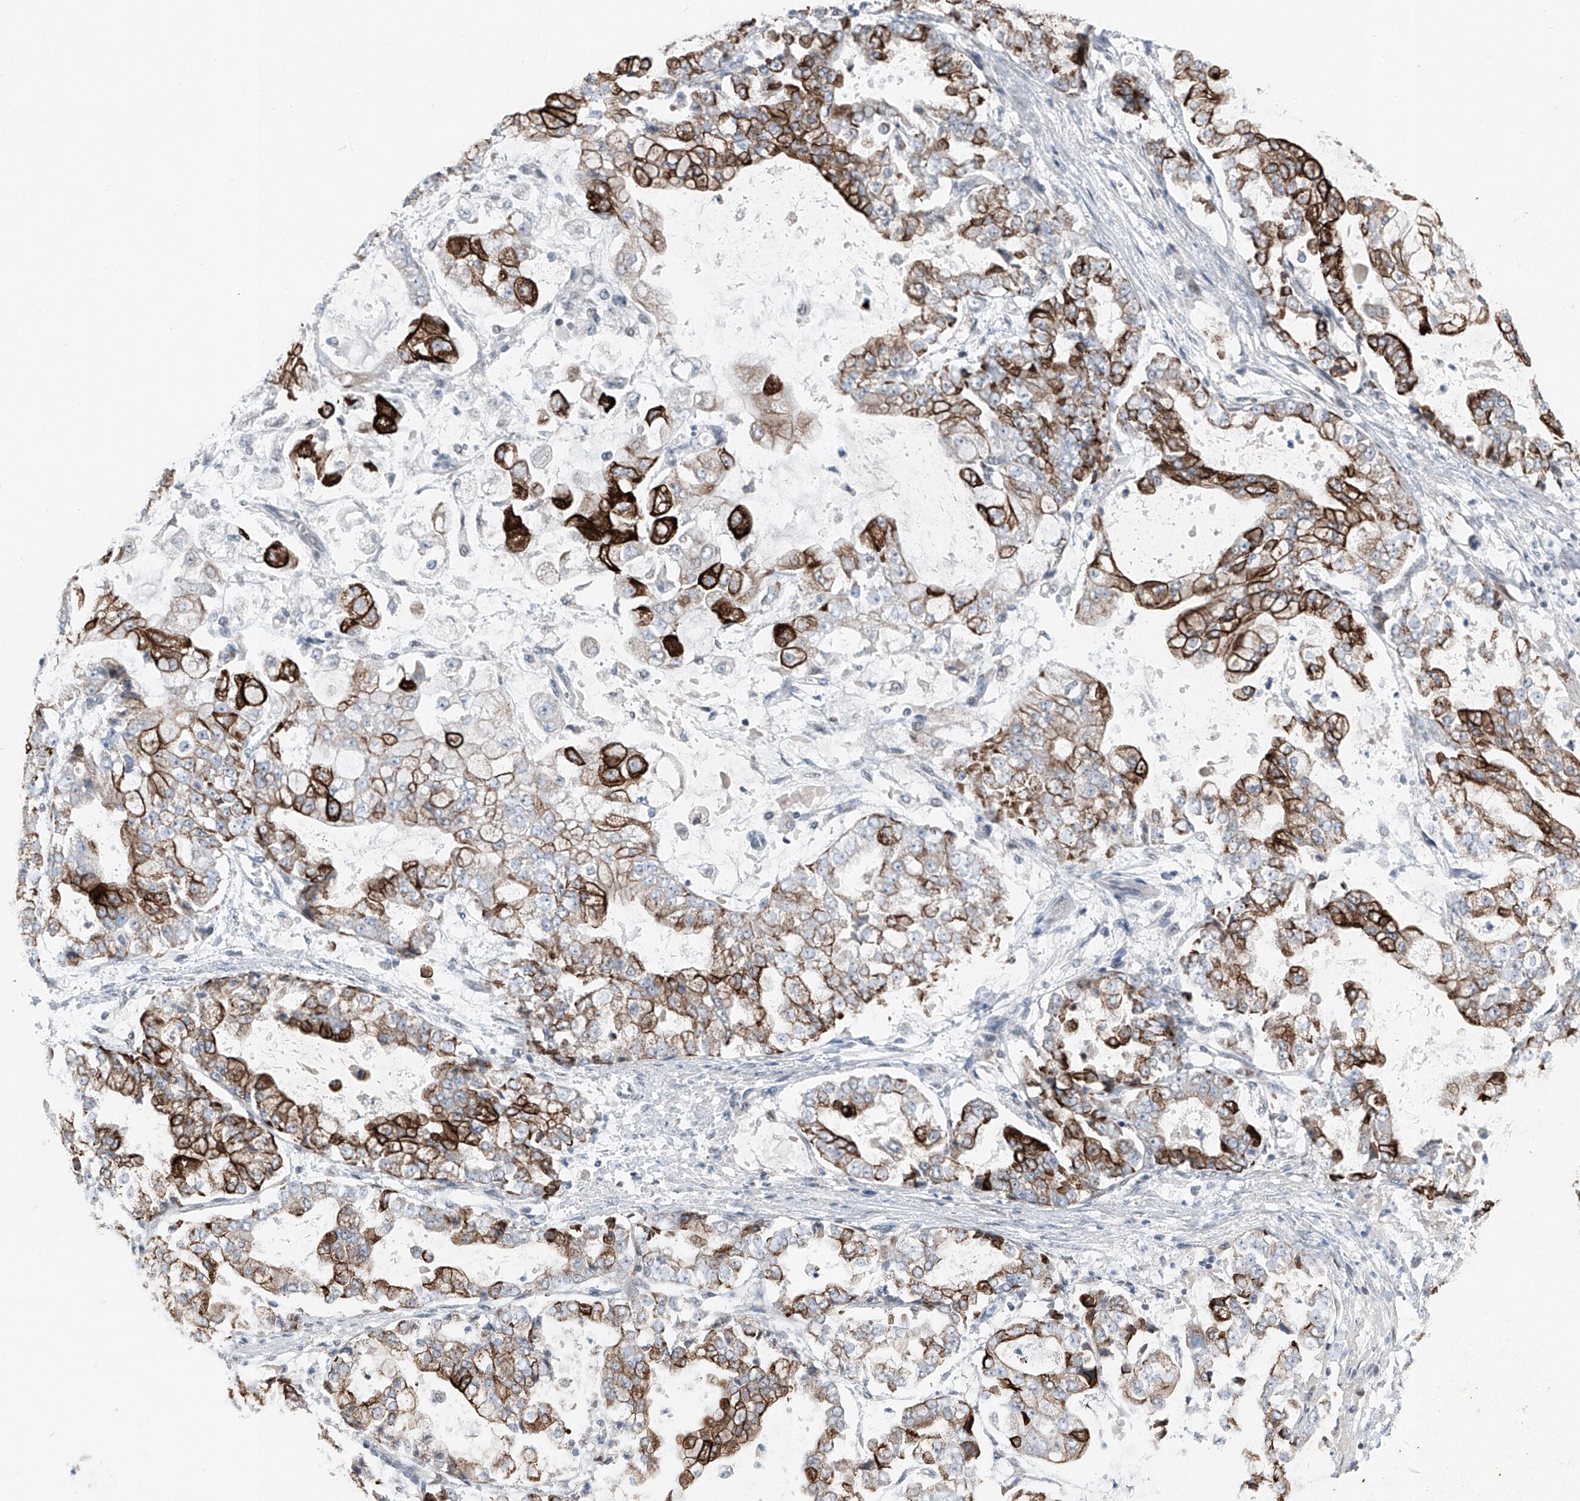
{"staining": {"intensity": "strong", "quantity": "25%-75%", "location": "cytoplasmic/membranous"}, "tissue": "stomach cancer", "cell_type": "Tumor cells", "image_type": "cancer", "snomed": [{"axis": "morphology", "description": "Adenocarcinoma, NOS"}, {"axis": "topography", "description": "Stomach"}], "caption": "An immunohistochemistry photomicrograph of neoplastic tissue is shown. Protein staining in brown labels strong cytoplasmic/membranous positivity in adenocarcinoma (stomach) within tumor cells.", "gene": "DYRK1B", "patient": {"sex": "male", "age": 76}}